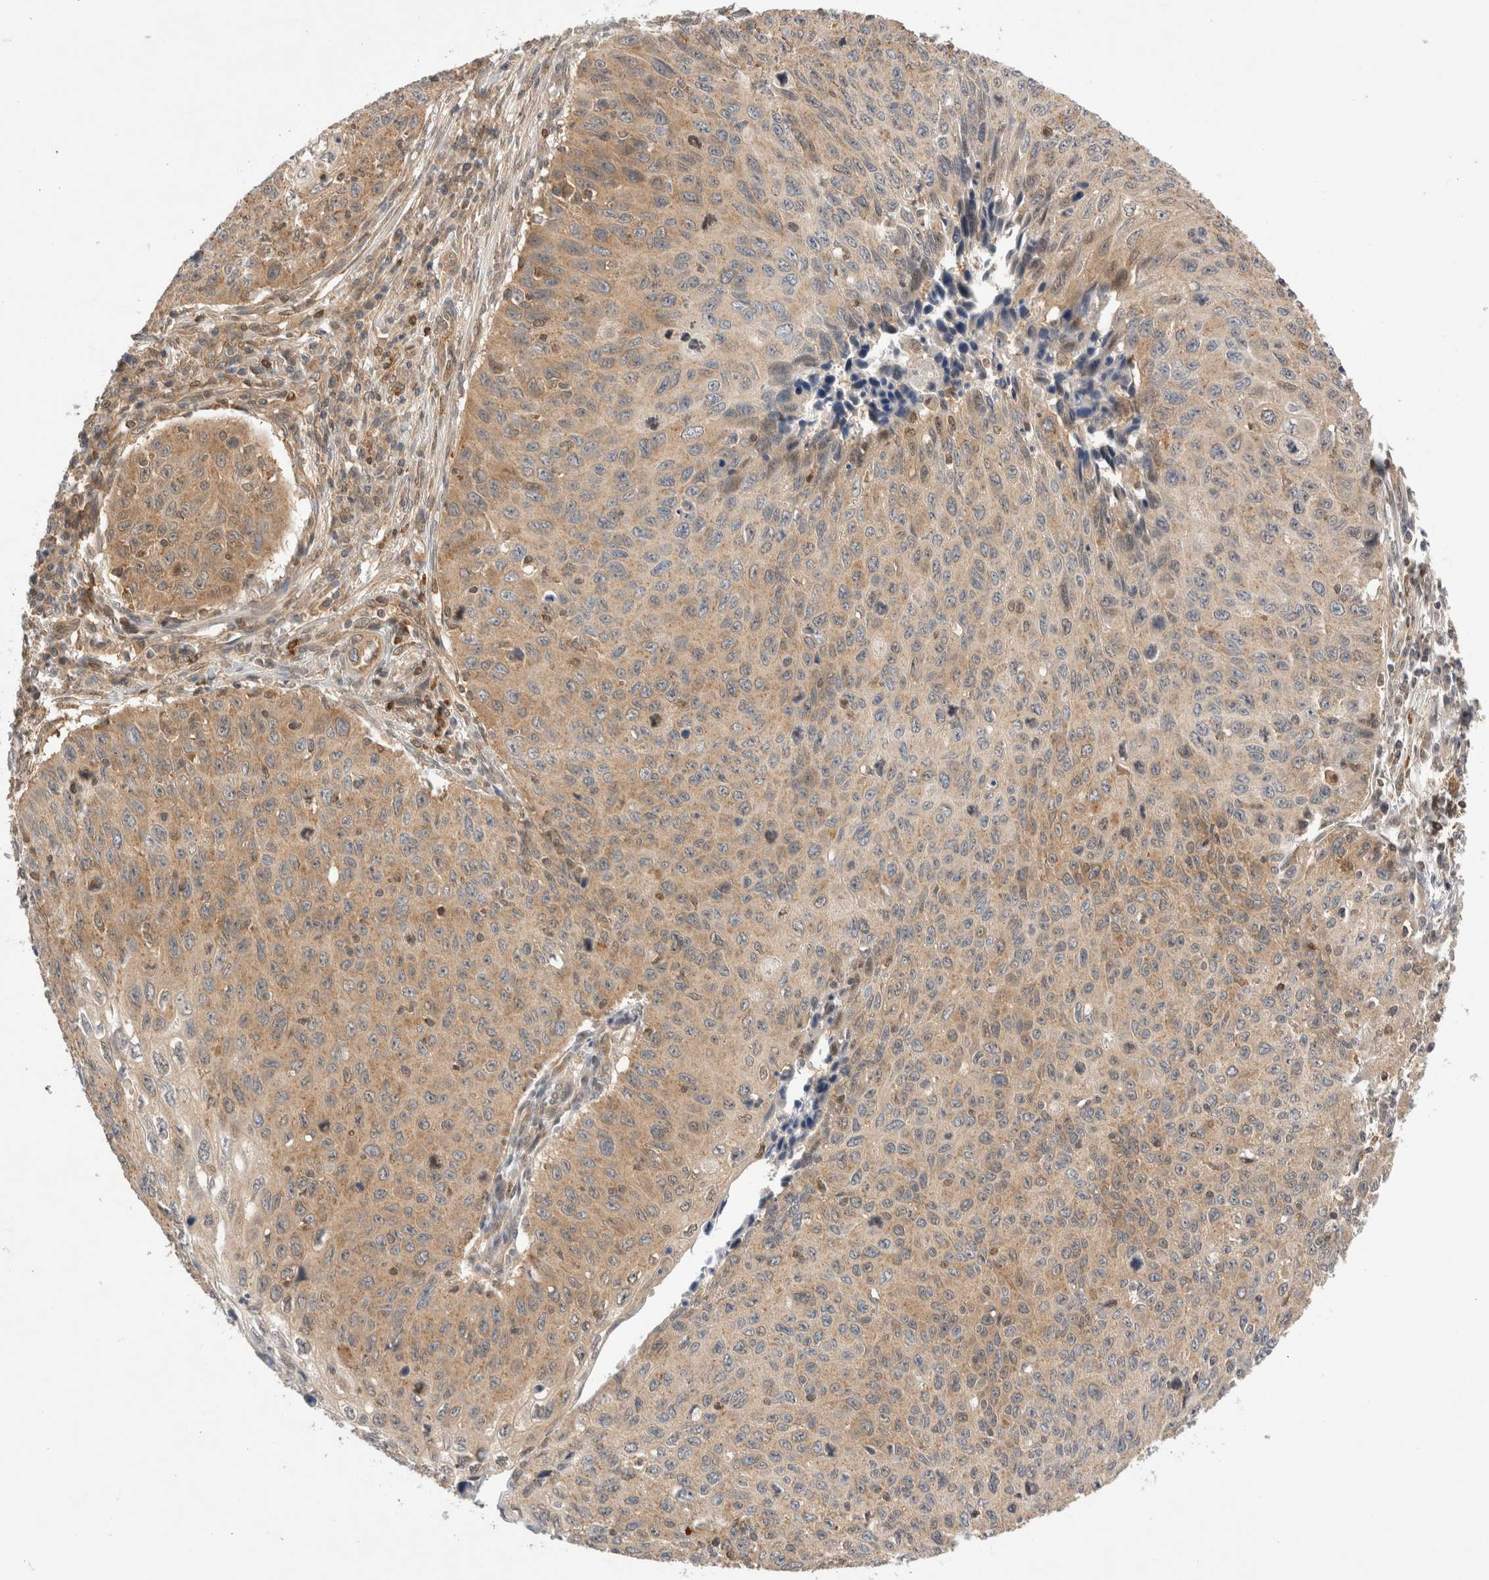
{"staining": {"intensity": "weak", "quantity": ">75%", "location": "cytoplasmic/membranous"}, "tissue": "cervical cancer", "cell_type": "Tumor cells", "image_type": "cancer", "snomed": [{"axis": "morphology", "description": "Squamous cell carcinoma, NOS"}, {"axis": "topography", "description": "Cervix"}], "caption": "Squamous cell carcinoma (cervical) stained with a brown dye reveals weak cytoplasmic/membranous positive expression in approximately >75% of tumor cells.", "gene": "NFKB1", "patient": {"sex": "female", "age": 53}}